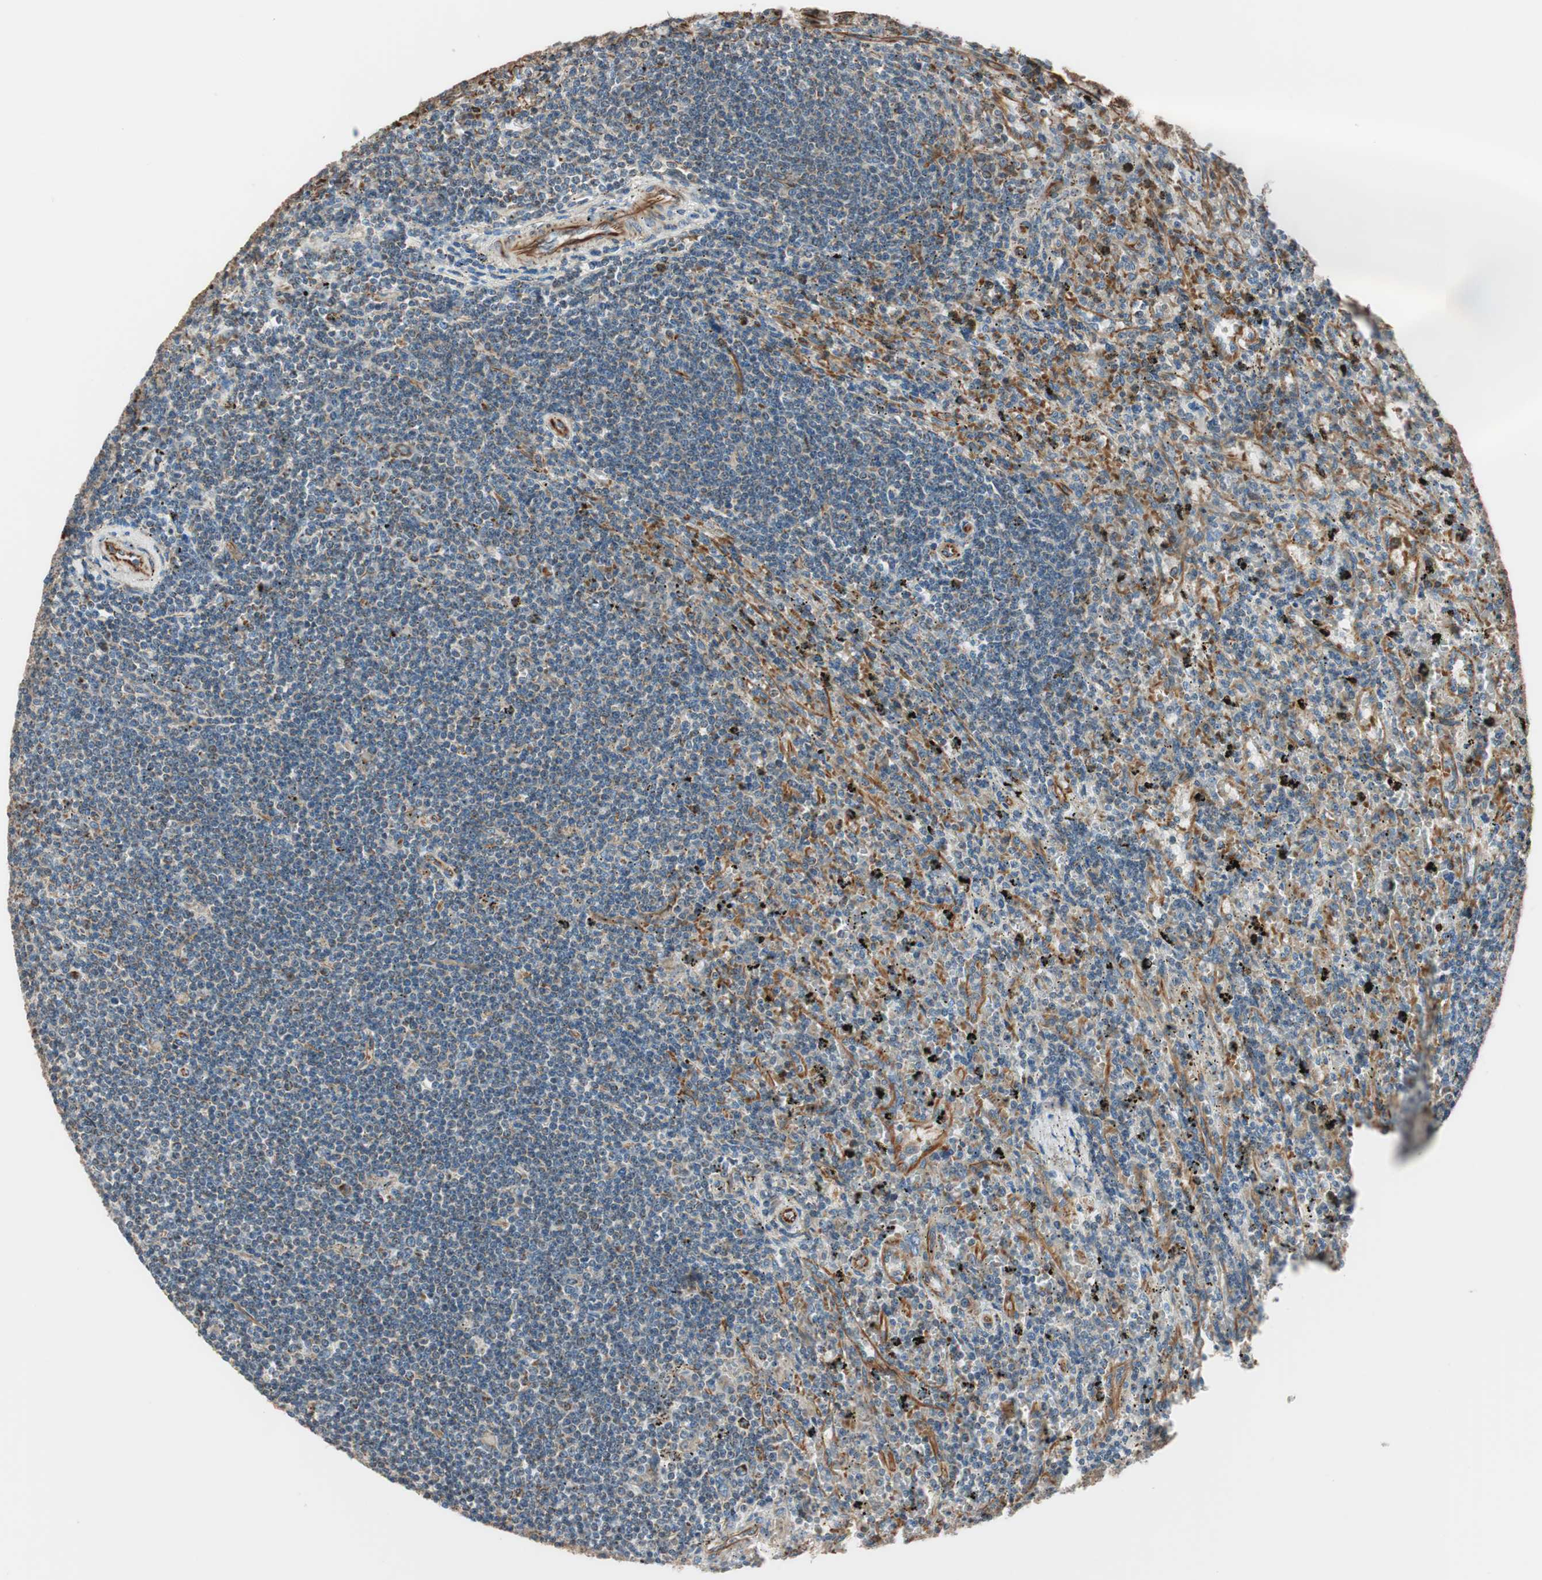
{"staining": {"intensity": "negative", "quantity": "none", "location": "none"}, "tissue": "lymphoma", "cell_type": "Tumor cells", "image_type": "cancer", "snomed": [{"axis": "morphology", "description": "Malignant lymphoma, non-Hodgkin's type, Low grade"}, {"axis": "topography", "description": "Spleen"}], "caption": "This is an immunohistochemistry (IHC) photomicrograph of lymphoma. There is no expression in tumor cells.", "gene": "SRCIN1", "patient": {"sex": "male", "age": 76}}